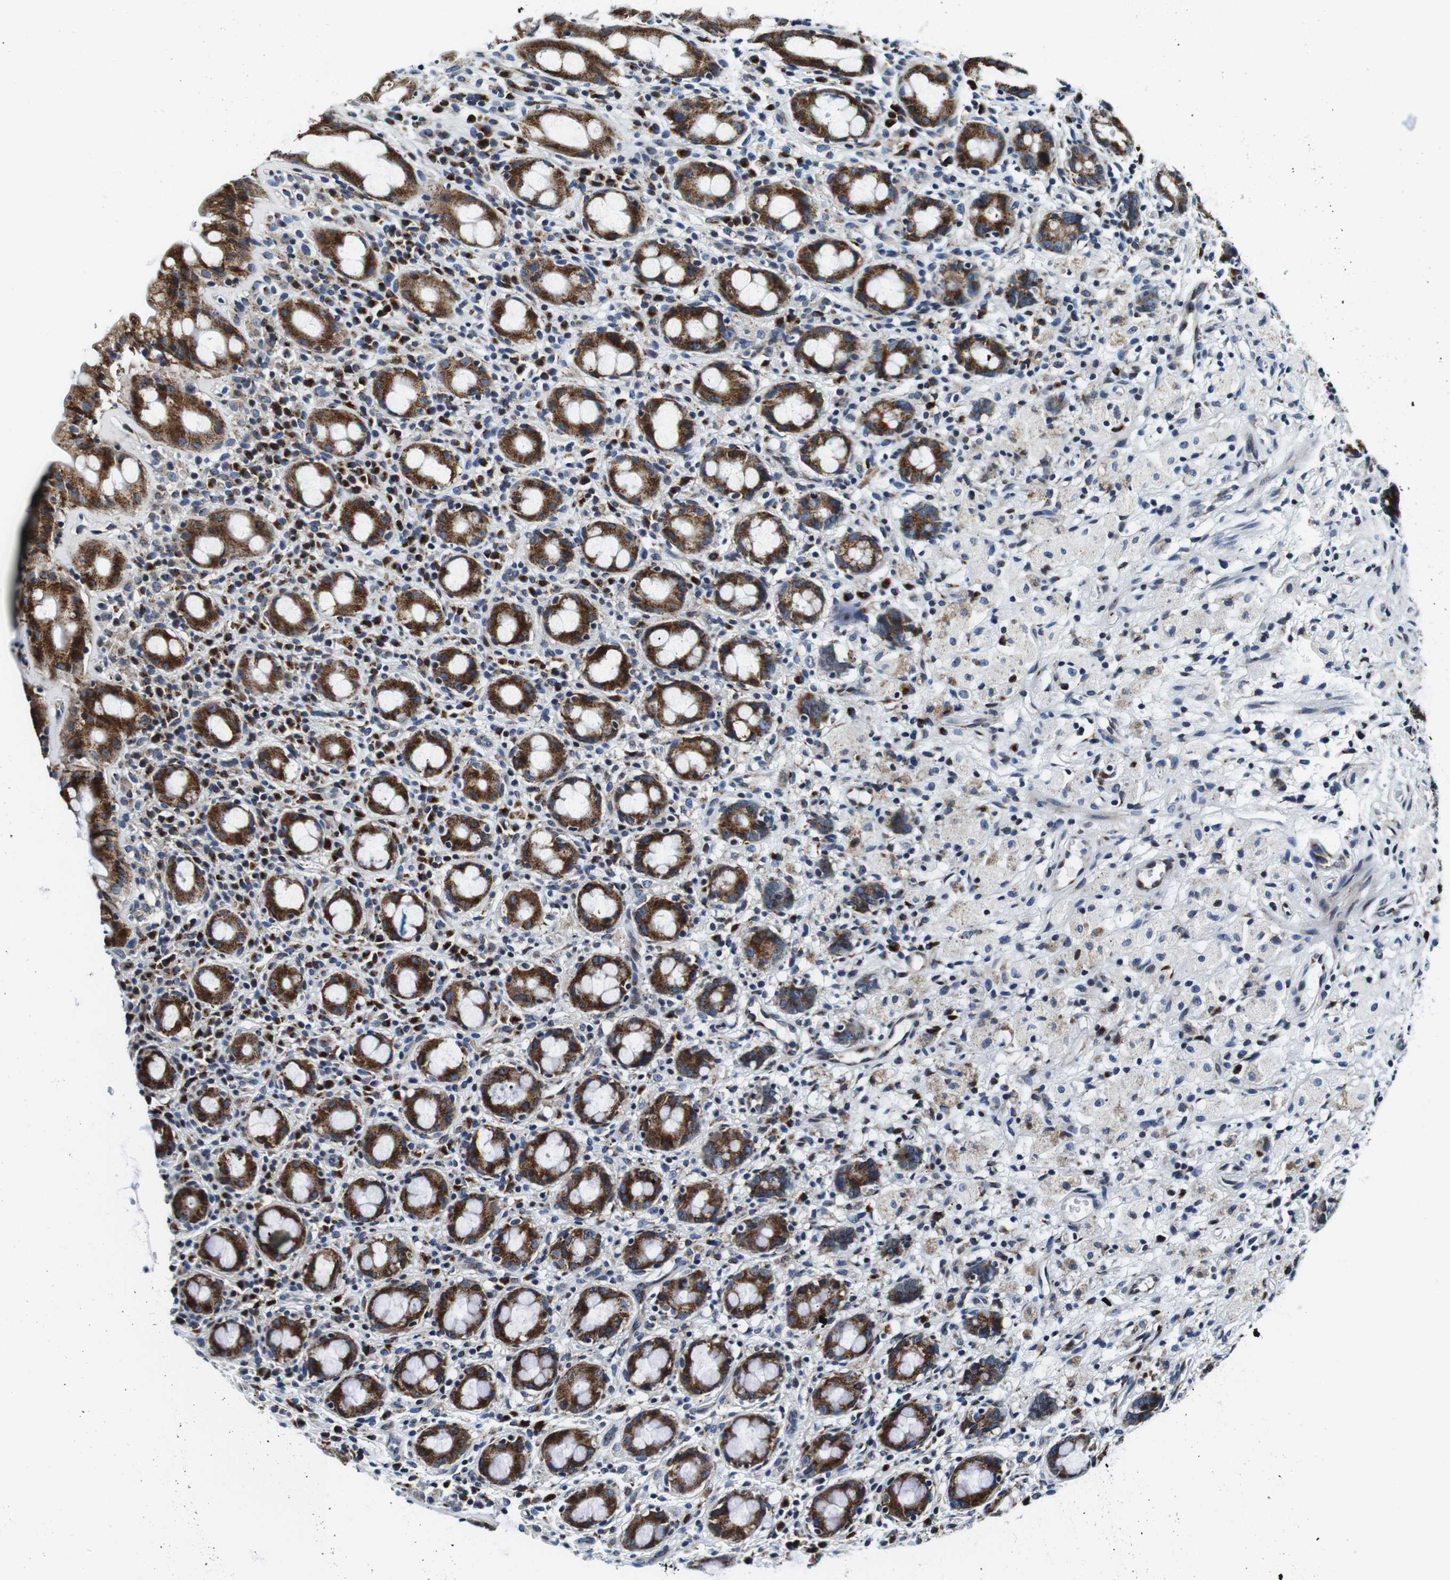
{"staining": {"intensity": "strong", "quantity": ">75%", "location": "cytoplasmic/membranous"}, "tissue": "rectum", "cell_type": "Glandular cells", "image_type": "normal", "snomed": [{"axis": "morphology", "description": "Normal tissue, NOS"}, {"axis": "topography", "description": "Rectum"}], "caption": "Immunohistochemical staining of benign rectum reveals strong cytoplasmic/membranous protein staining in approximately >75% of glandular cells. The staining was performed using DAB (3,3'-diaminobenzidine), with brown indicating positive protein expression. Nuclei are stained blue with hematoxylin.", "gene": "FAR2", "patient": {"sex": "male", "age": 44}}